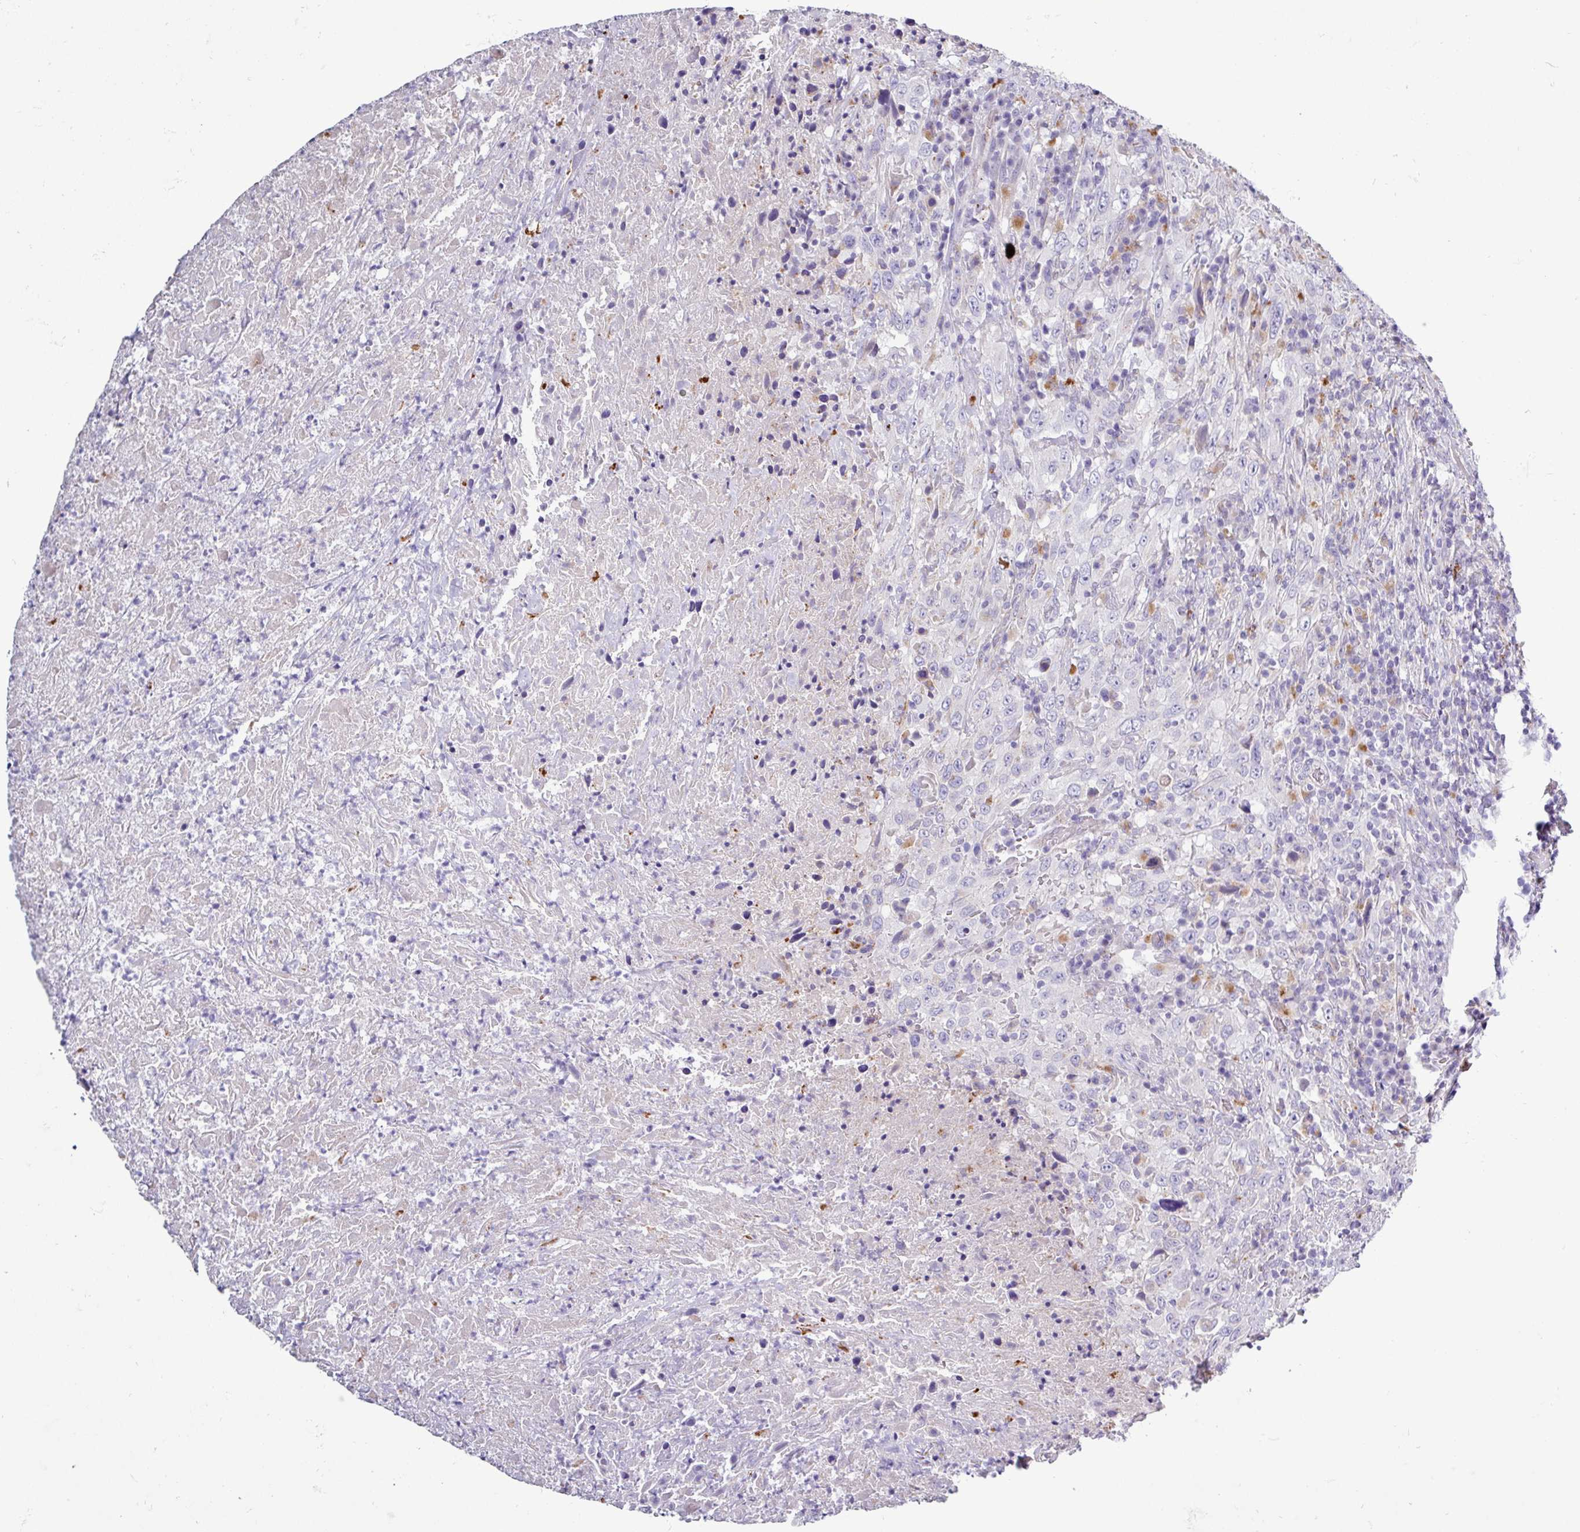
{"staining": {"intensity": "negative", "quantity": "none", "location": "none"}, "tissue": "urothelial cancer", "cell_type": "Tumor cells", "image_type": "cancer", "snomed": [{"axis": "morphology", "description": "Urothelial carcinoma, High grade"}, {"axis": "topography", "description": "Urinary bladder"}], "caption": "A micrograph of human urothelial cancer is negative for staining in tumor cells. (DAB (3,3'-diaminobenzidine) immunohistochemistry, high magnification).", "gene": "AMIGO2", "patient": {"sex": "male", "age": 61}}